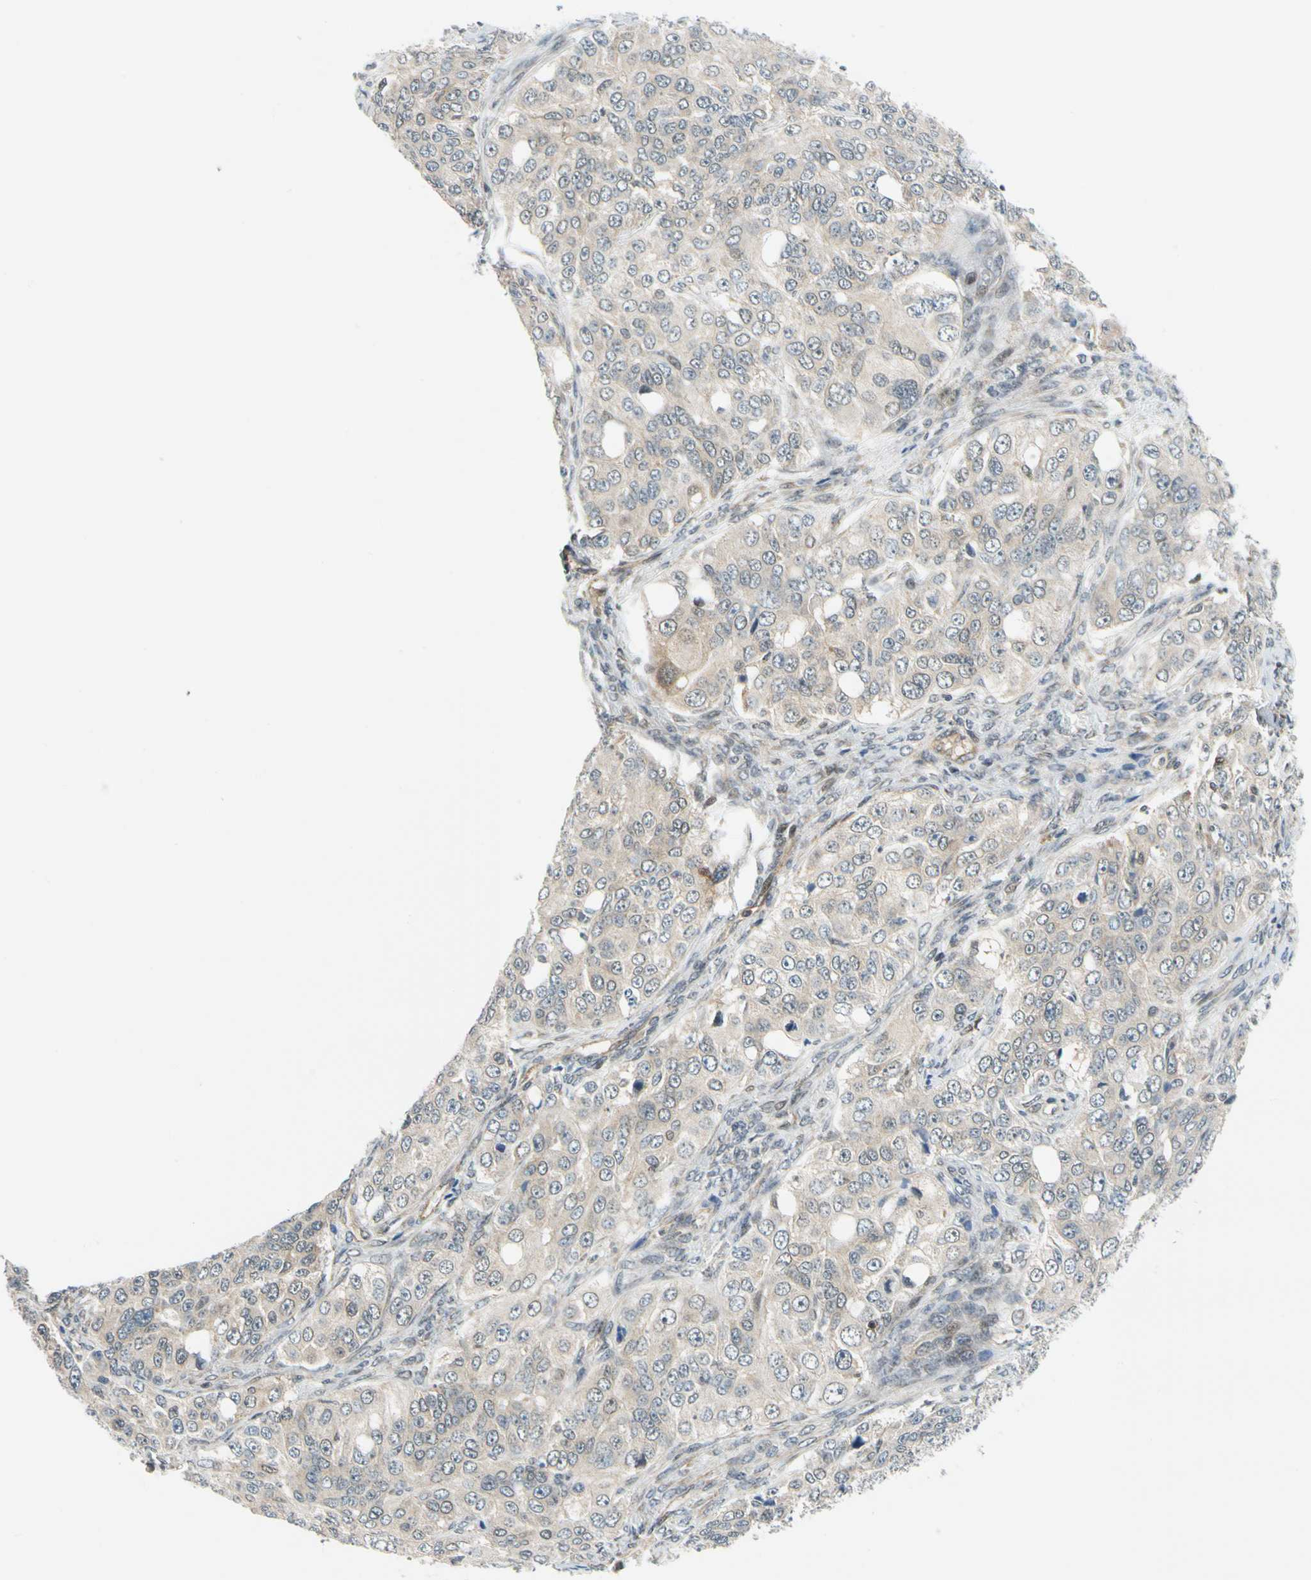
{"staining": {"intensity": "weak", "quantity": "<25%", "location": "cytoplasmic/membranous"}, "tissue": "ovarian cancer", "cell_type": "Tumor cells", "image_type": "cancer", "snomed": [{"axis": "morphology", "description": "Carcinoma, endometroid"}, {"axis": "topography", "description": "Ovary"}], "caption": "IHC photomicrograph of human ovarian cancer stained for a protein (brown), which demonstrates no expression in tumor cells. (Brightfield microscopy of DAB immunohistochemistry at high magnification).", "gene": "MAPK9", "patient": {"sex": "female", "age": 51}}